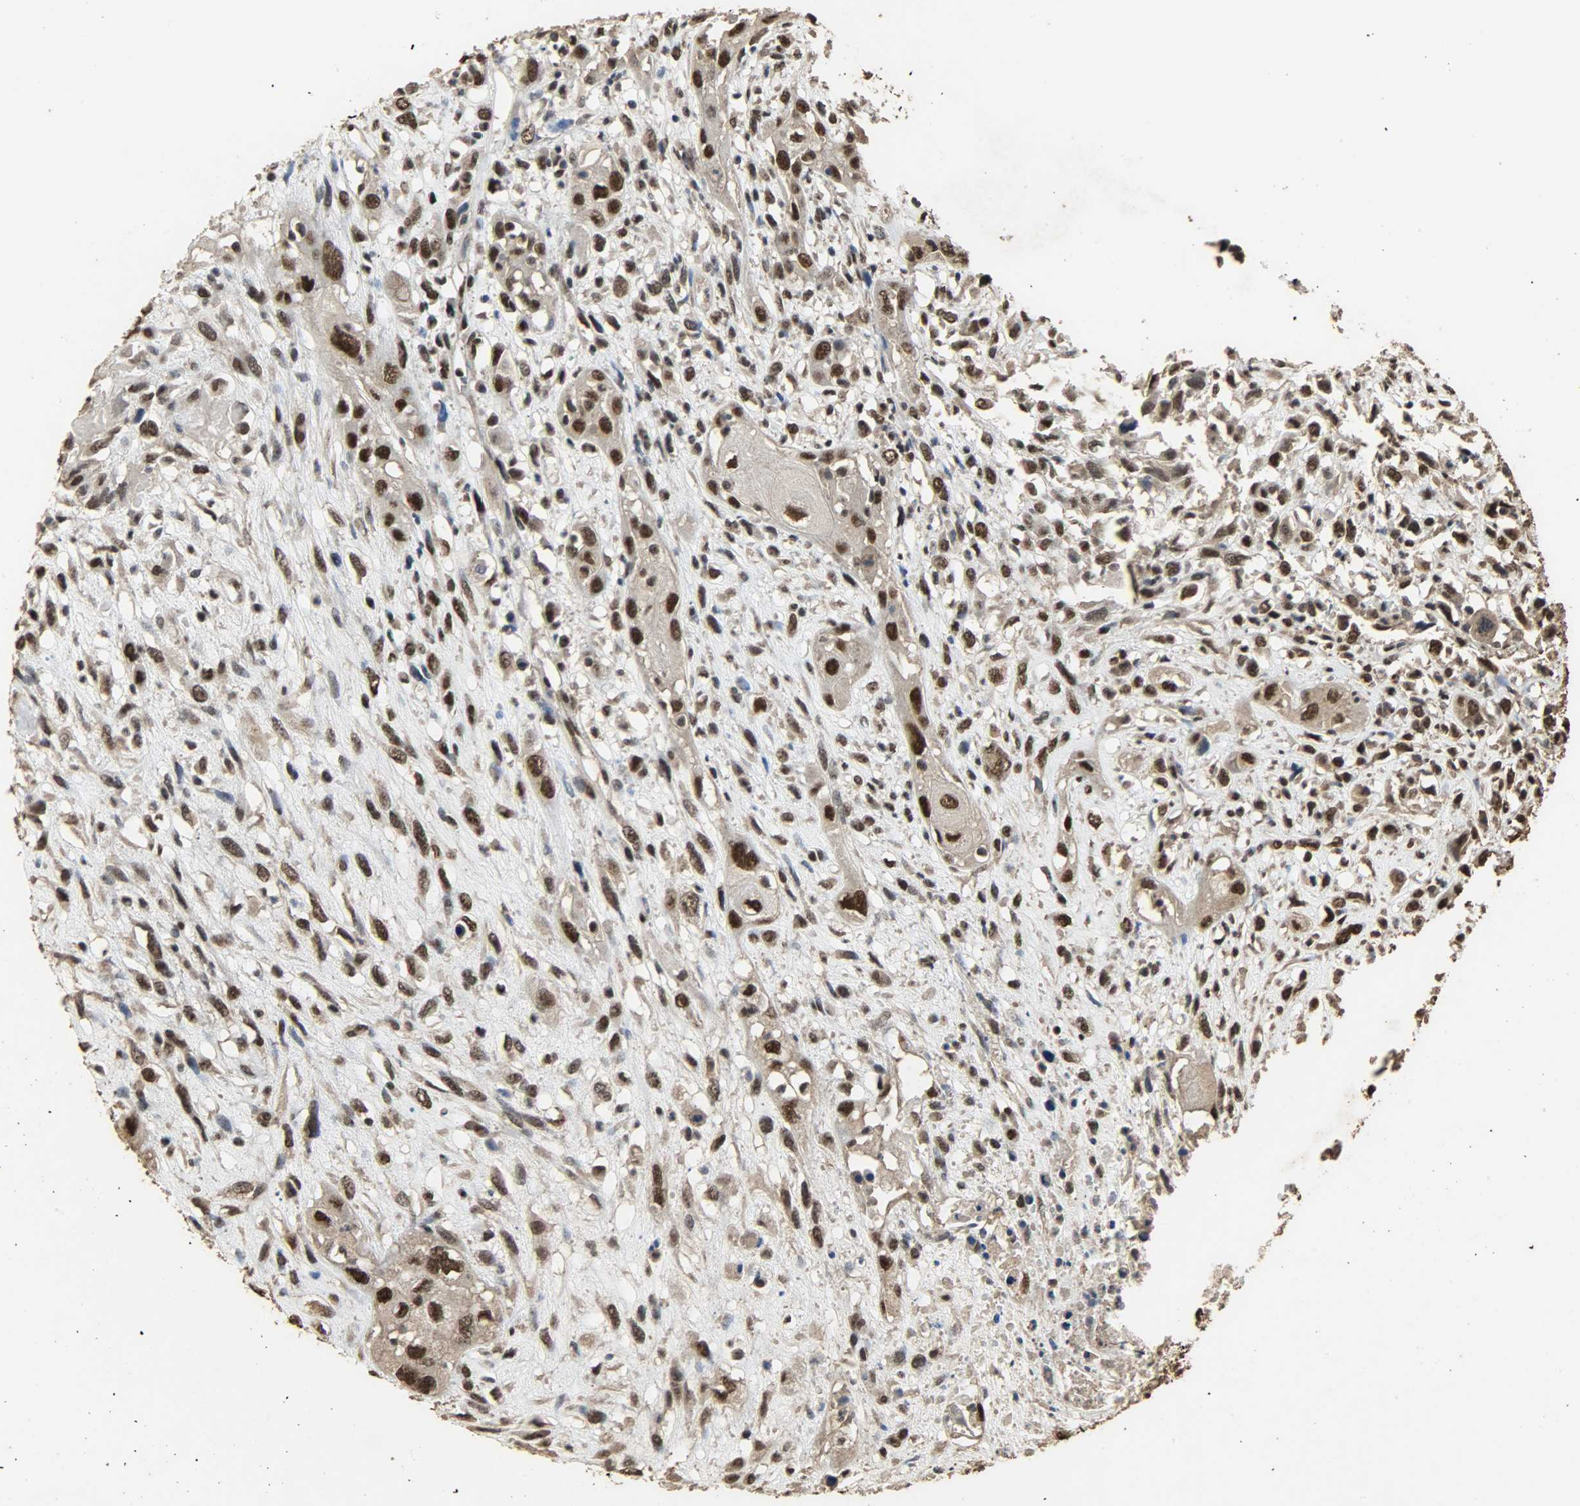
{"staining": {"intensity": "strong", "quantity": ">75%", "location": "cytoplasmic/membranous,nuclear"}, "tissue": "head and neck cancer", "cell_type": "Tumor cells", "image_type": "cancer", "snomed": [{"axis": "morphology", "description": "Necrosis, NOS"}, {"axis": "morphology", "description": "Neoplasm, malignant, NOS"}, {"axis": "topography", "description": "Salivary gland"}, {"axis": "topography", "description": "Head-Neck"}], "caption": "Immunohistochemical staining of human head and neck cancer shows strong cytoplasmic/membranous and nuclear protein positivity in approximately >75% of tumor cells. The staining was performed using DAB (3,3'-diaminobenzidine) to visualize the protein expression in brown, while the nuclei were stained in blue with hematoxylin (Magnification: 20x).", "gene": "CCNT2", "patient": {"sex": "male", "age": 43}}